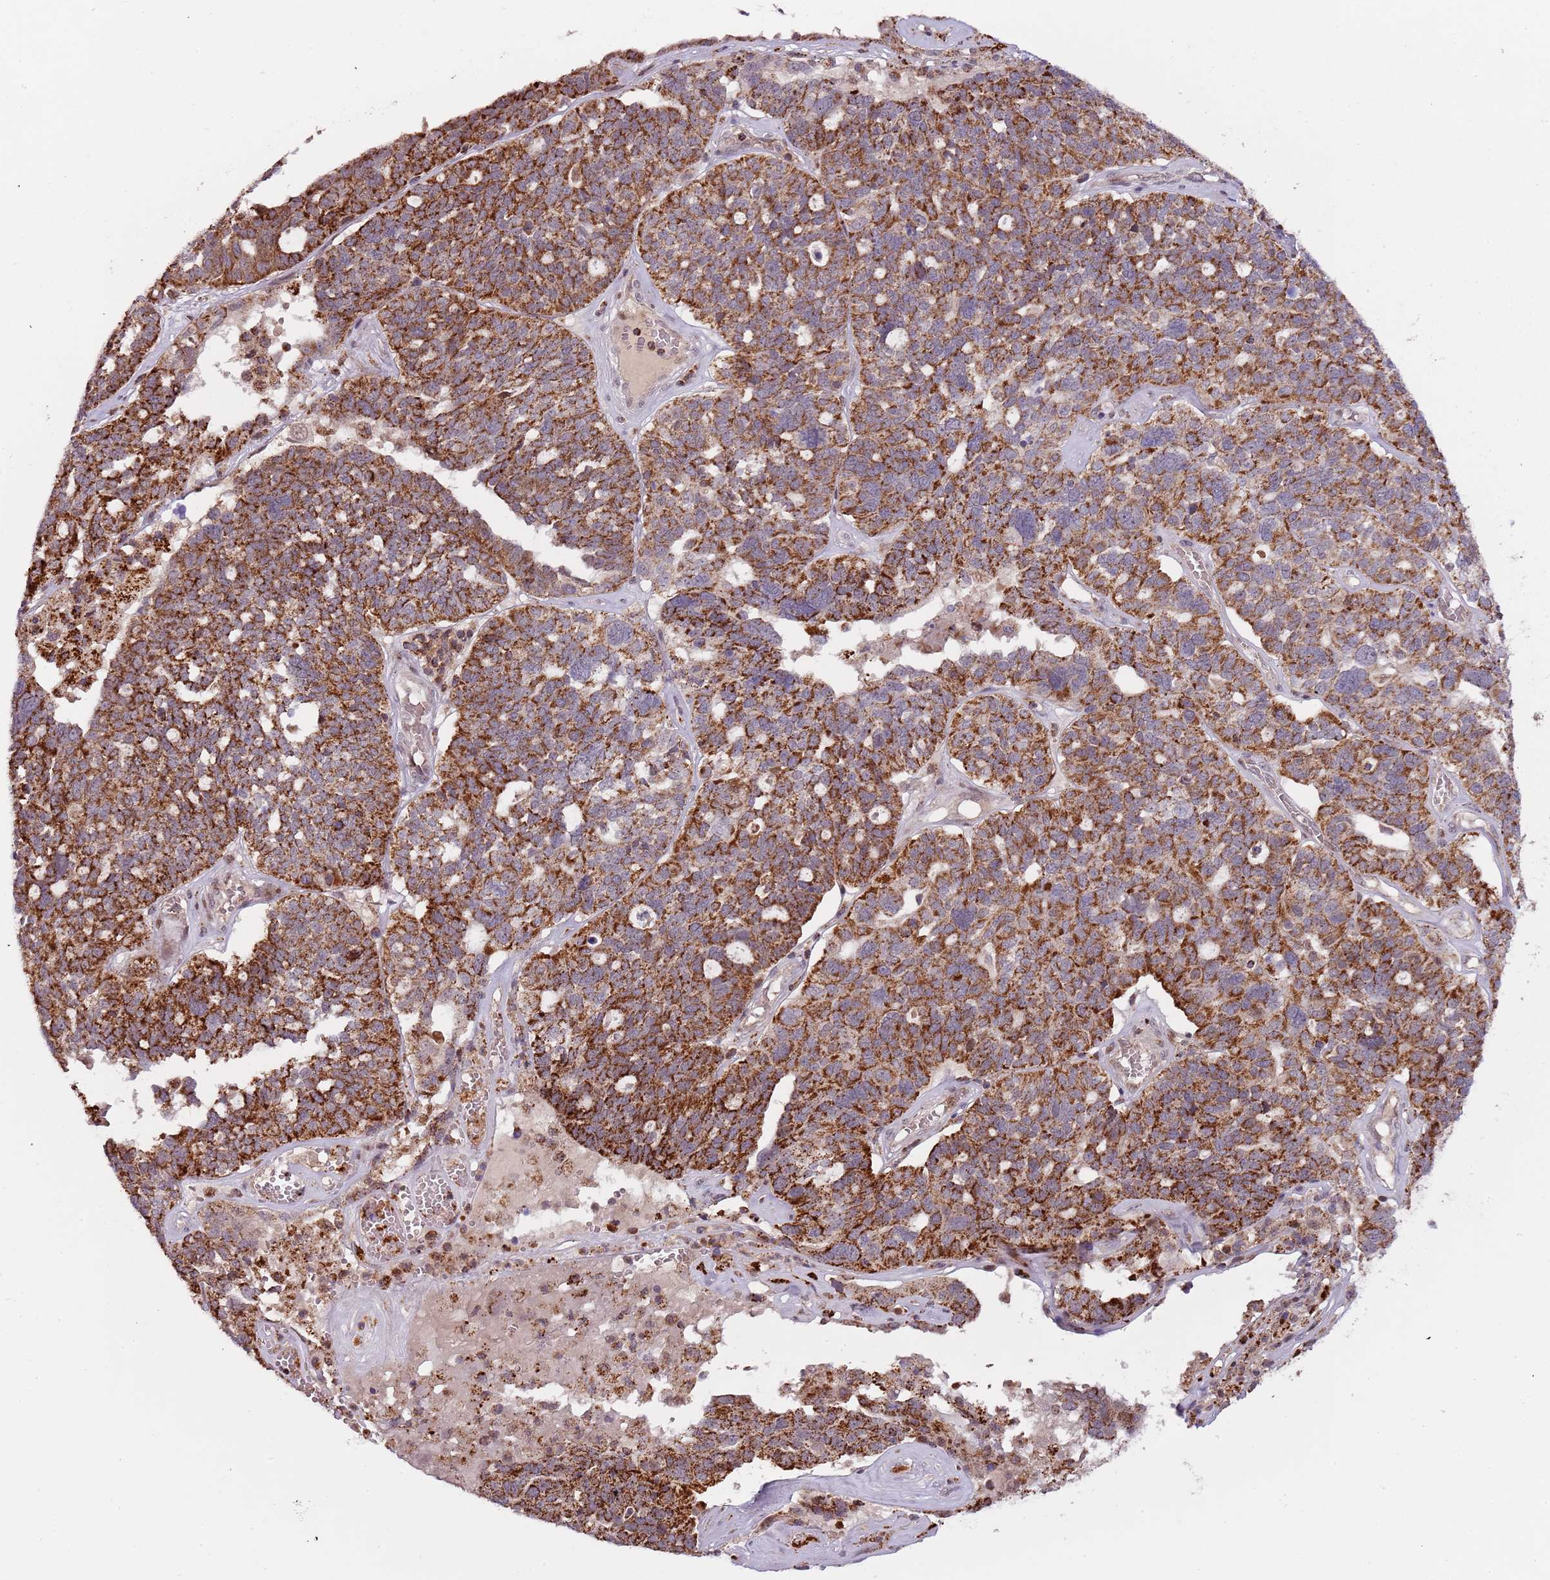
{"staining": {"intensity": "strong", "quantity": ">75%", "location": "cytoplasmic/membranous"}, "tissue": "ovarian cancer", "cell_type": "Tumor cells", "image_type": "cancer", "snomed": [{"axis": "morphology", "description": "Cystadenocarcinoma, serous, NOS"}, {"axis": "topography", "description": "Ovary"}], "caption": "A brown stain shows strong cytoplasmic/membranous staining of a protein in human serous cystadenocarcinoma (ovarian) tumor cells.", "gene": "ULK3", "patient": {"sex": "female", "age": 59}}